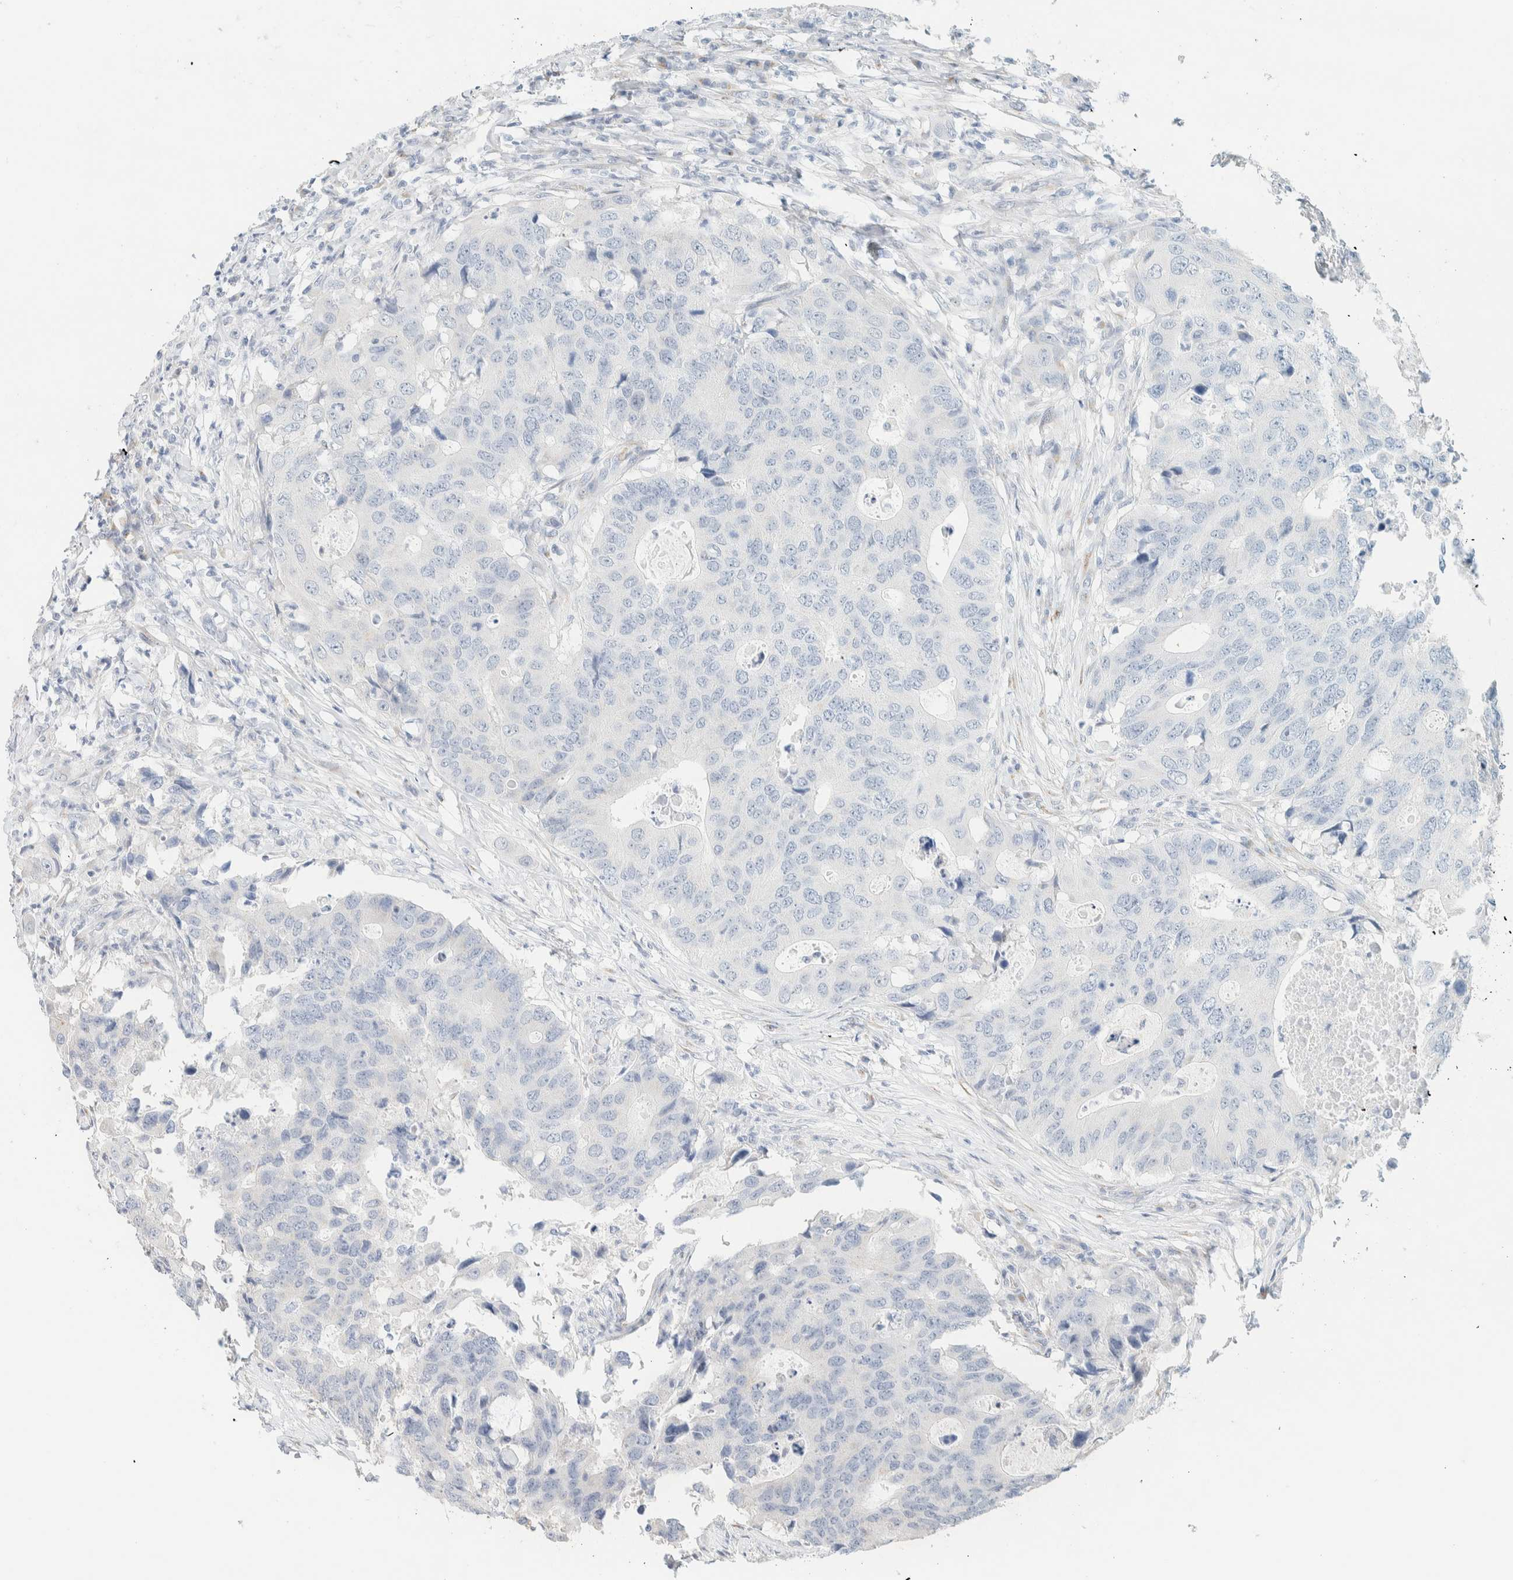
{"staining": {"intensity": "negative", "quantity": "none", "location": "none"}, "tissue": "colorectal cancer", "cell_type": "Tumor cells", "image_type": "cancer", "snomed": [{"axis": "morphology", "description": "Adenocarcinoma, NOS"}, {"axis": "topography", "description": "Colon"}], "caption": "IHC of human adenocarcinoma (colorectal) shows no positivity in tumor cells. Brightfield microscopy of immunohistochemistry (IHC) stained with DAB (brown) and hematoxylin (blue), captured at high magnification.", "gene": "SPNS3", "patient": {"sex": "male", "age": 71}}